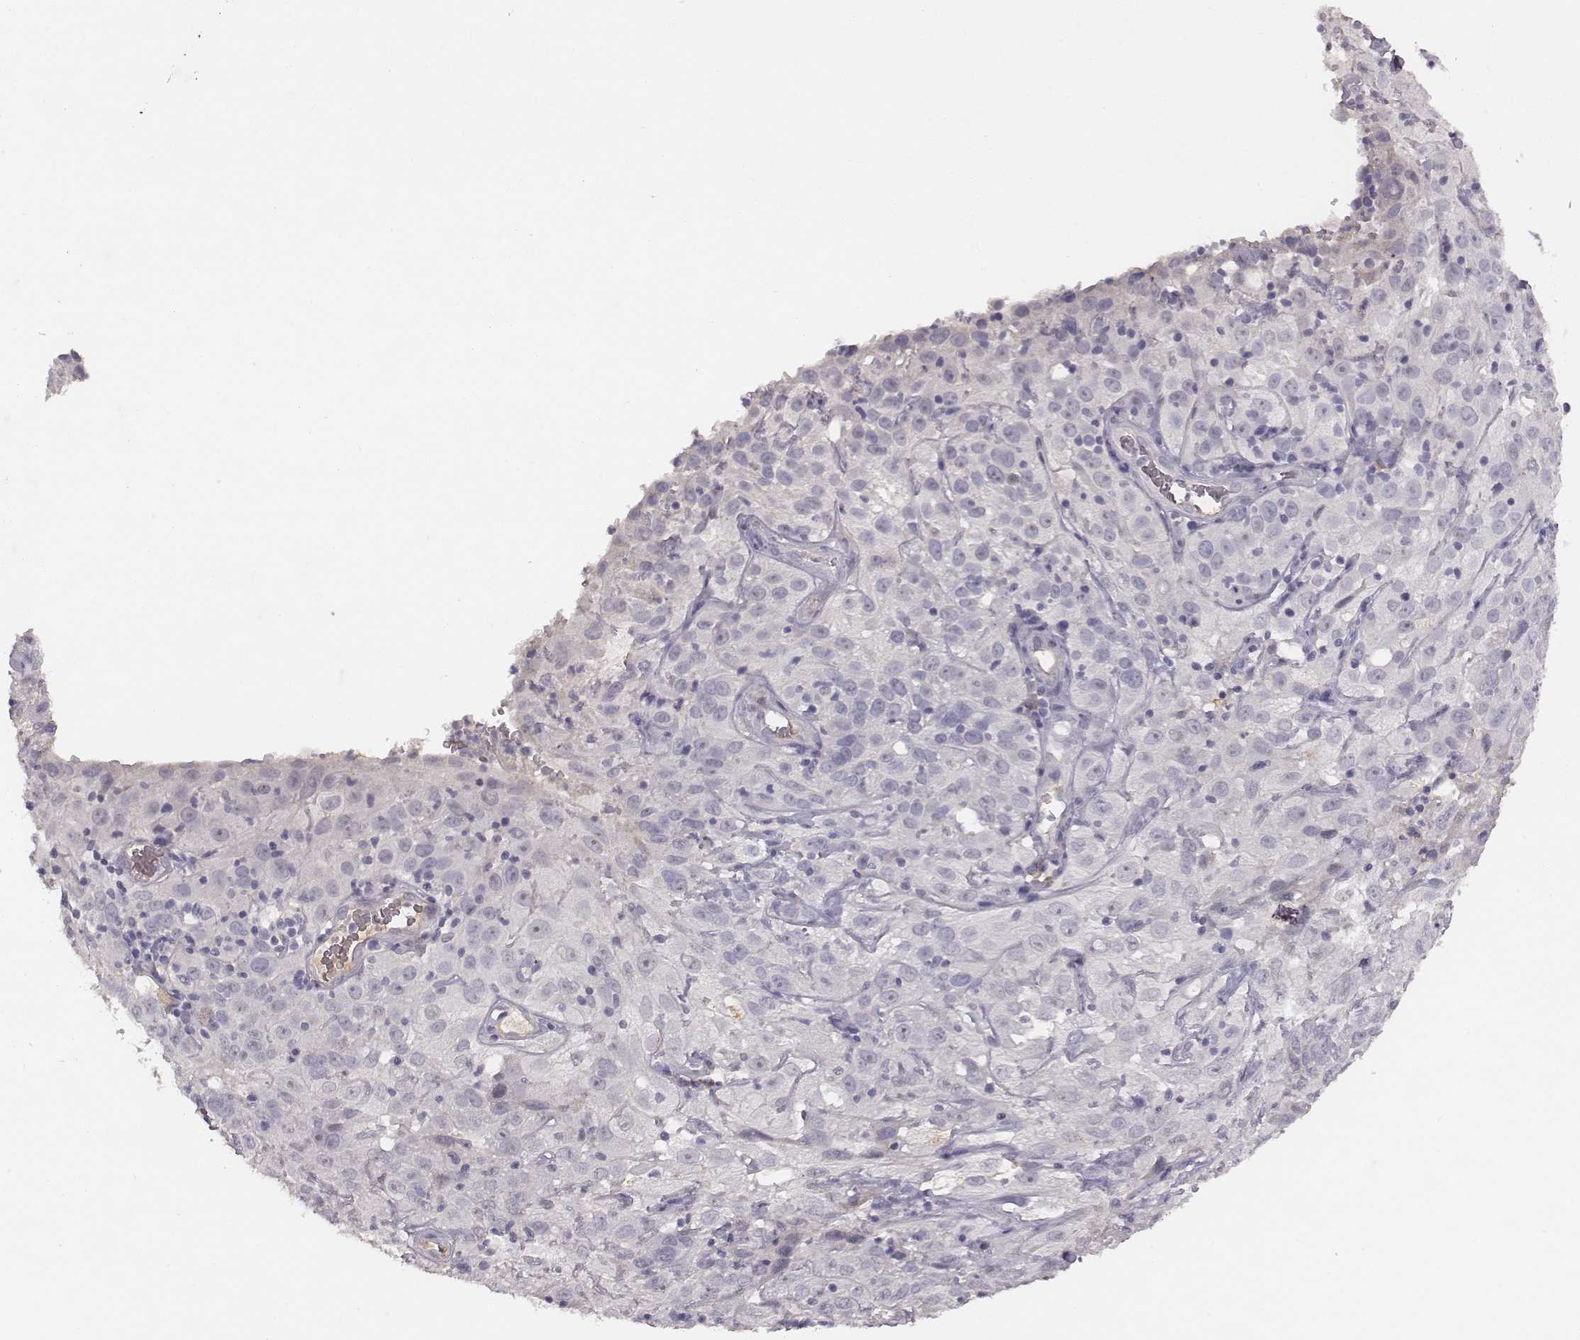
{"staining": {"intensity": "negative", "quantity": "none", "location": "none"}, "tissue": "cervical cancer", "cell_type": "Tumor cells", "image_type": "cancer", "snomed": [{"axis": "morphology", "description": "Squamous cell carcinoma, NOS"}, {"axis": "topography", "description": "Cervix"}], "caption": "Immunohistochemistry photomicrograph of cervical cancer stained for a protein (brown), which reveals no staining in tumor cells.", "gene": "SLC22A6", "patient": {"sex": "female", "age": 32}}